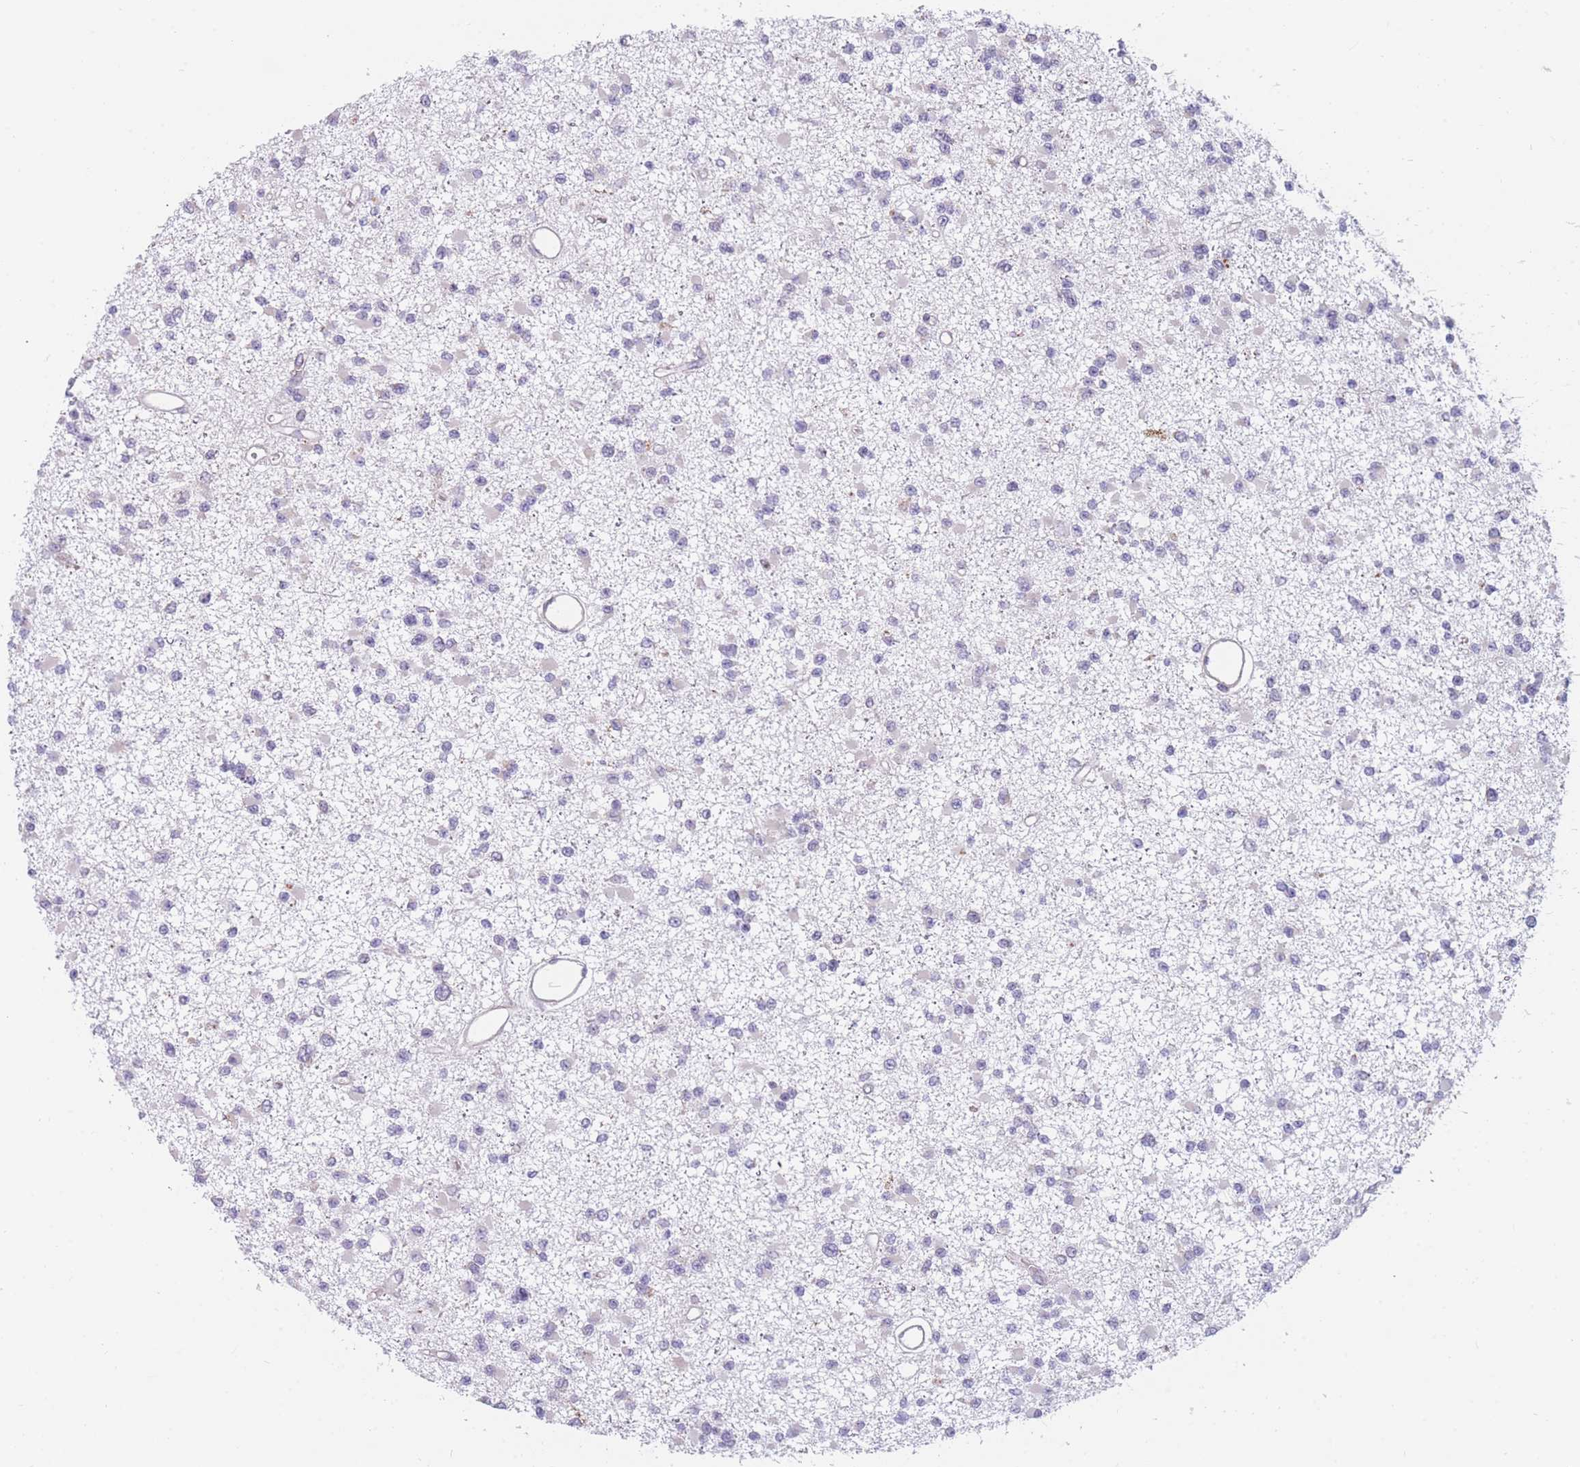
{"staining": {"intensity": "negative", "quantity": "none", "location": "none"}, "tissue": "glioma", "cell_type": "Tumor cells", "image_type": "cancer", "snomed": [{"axis": "morphology", "description": "Glioma, malignant, Low grade"}, {"axis": "topography", "description": "Brain"}], "caption": "Glioma was stained to show a protein in brown. There is no significant expression in tumor cells.", "gene": "COL27A1", "patient": {"sex": "female", "age": 22}}